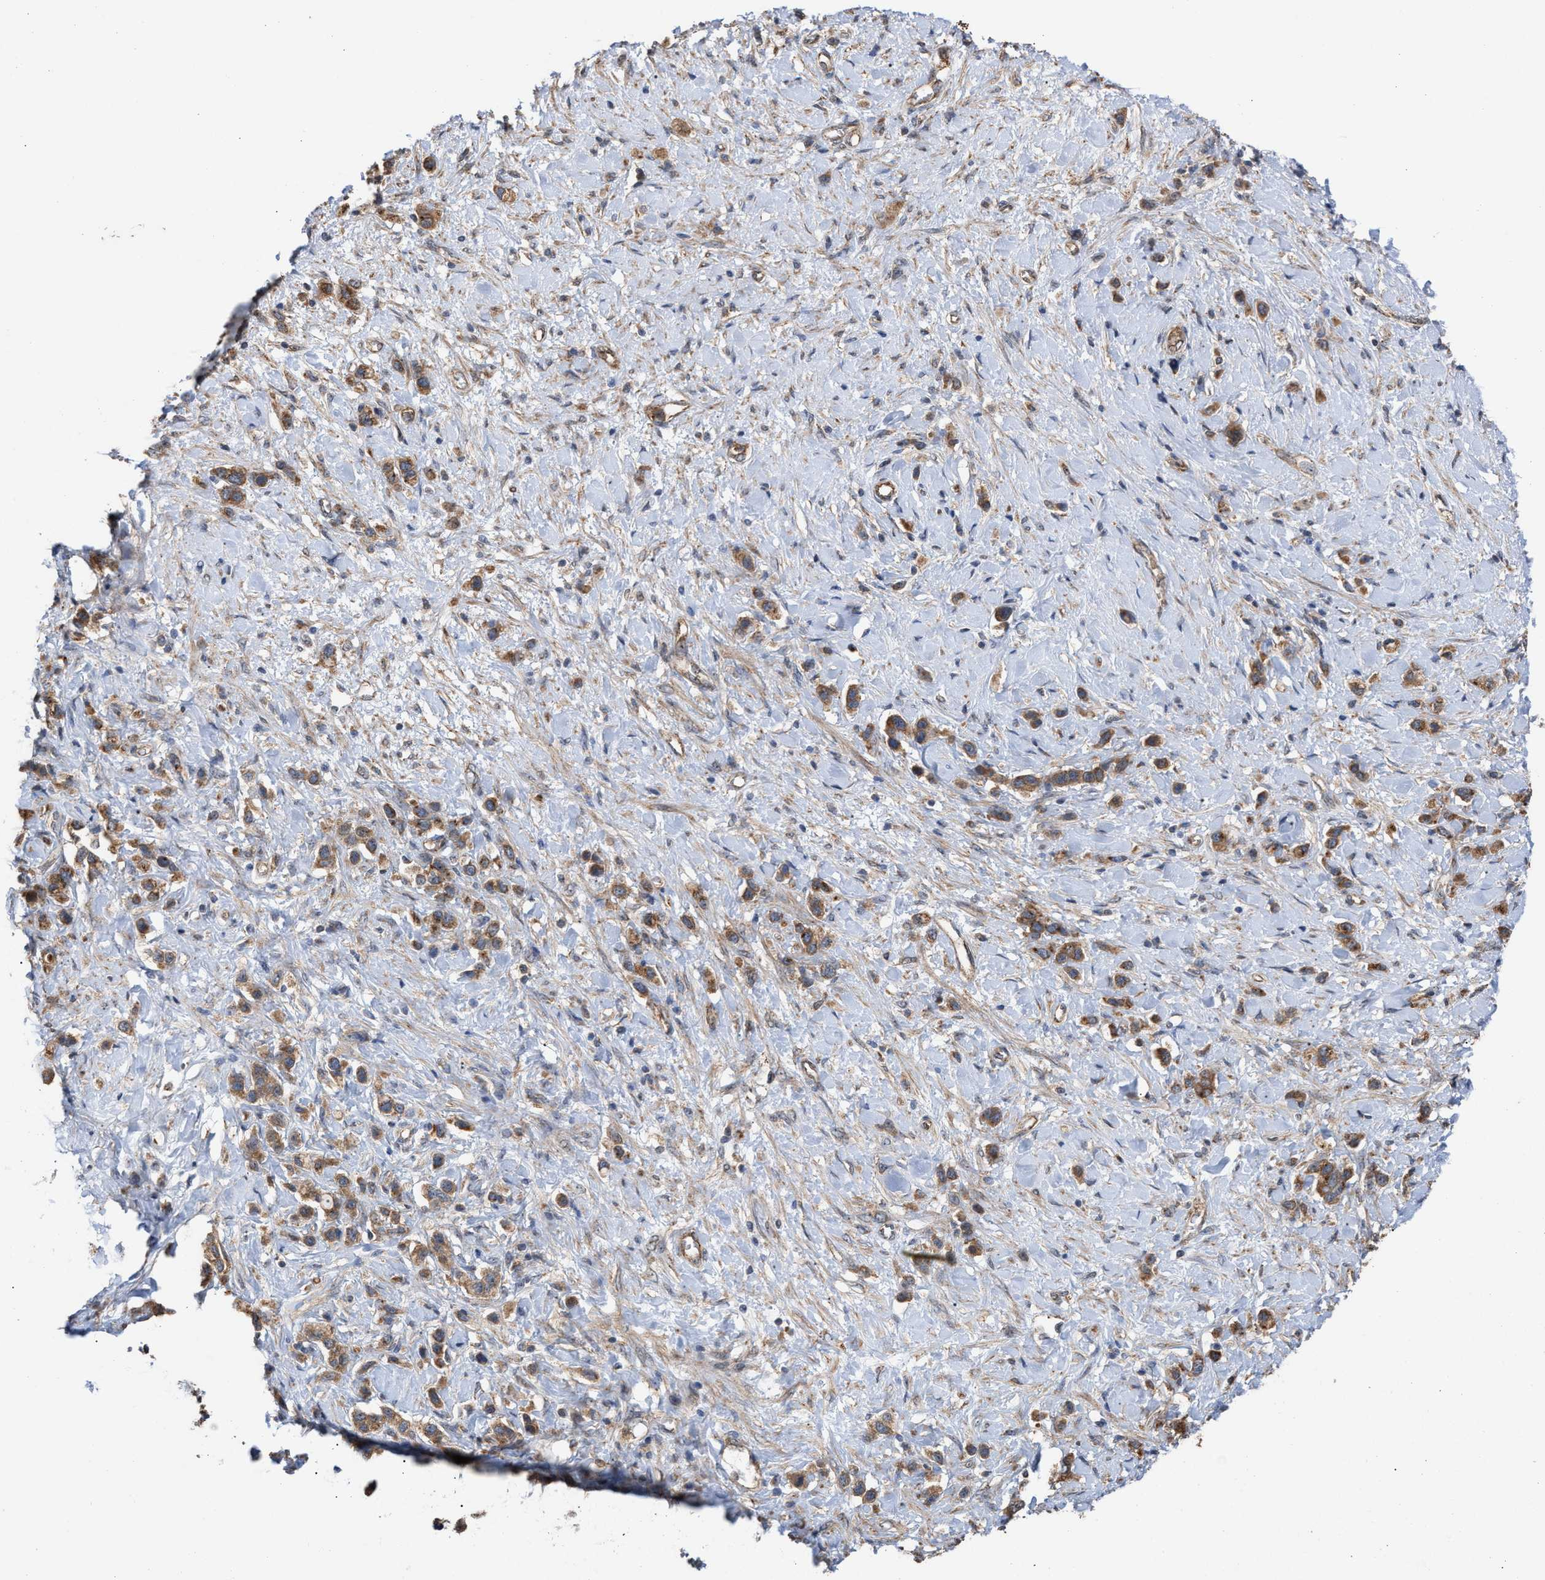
{"staining": {"intensity": "moderate", "quantity": ">75%", "location": "cytoplasmic/membranous"}, "tissue": "stomach cancer", "cell_type": "Tumor cells", "image_type": "cancer", "snomed": [{"axis": "morphology", "description": "Adenocarcinoma, NOS"}, {"axis": "topography", "description": "Stomach"}], "caption": "Immunohistochemical staining of adenocarcinoma (stomach) demonstrates medium levels of moderate cytoplasmic/membranous protein expression in approximately >75% of tumor cells. (Brightfield microscopy of DAB IHC at high magnification).", "gene": "EXOSC2", "patient": {"sex": "female", "age": 65}}